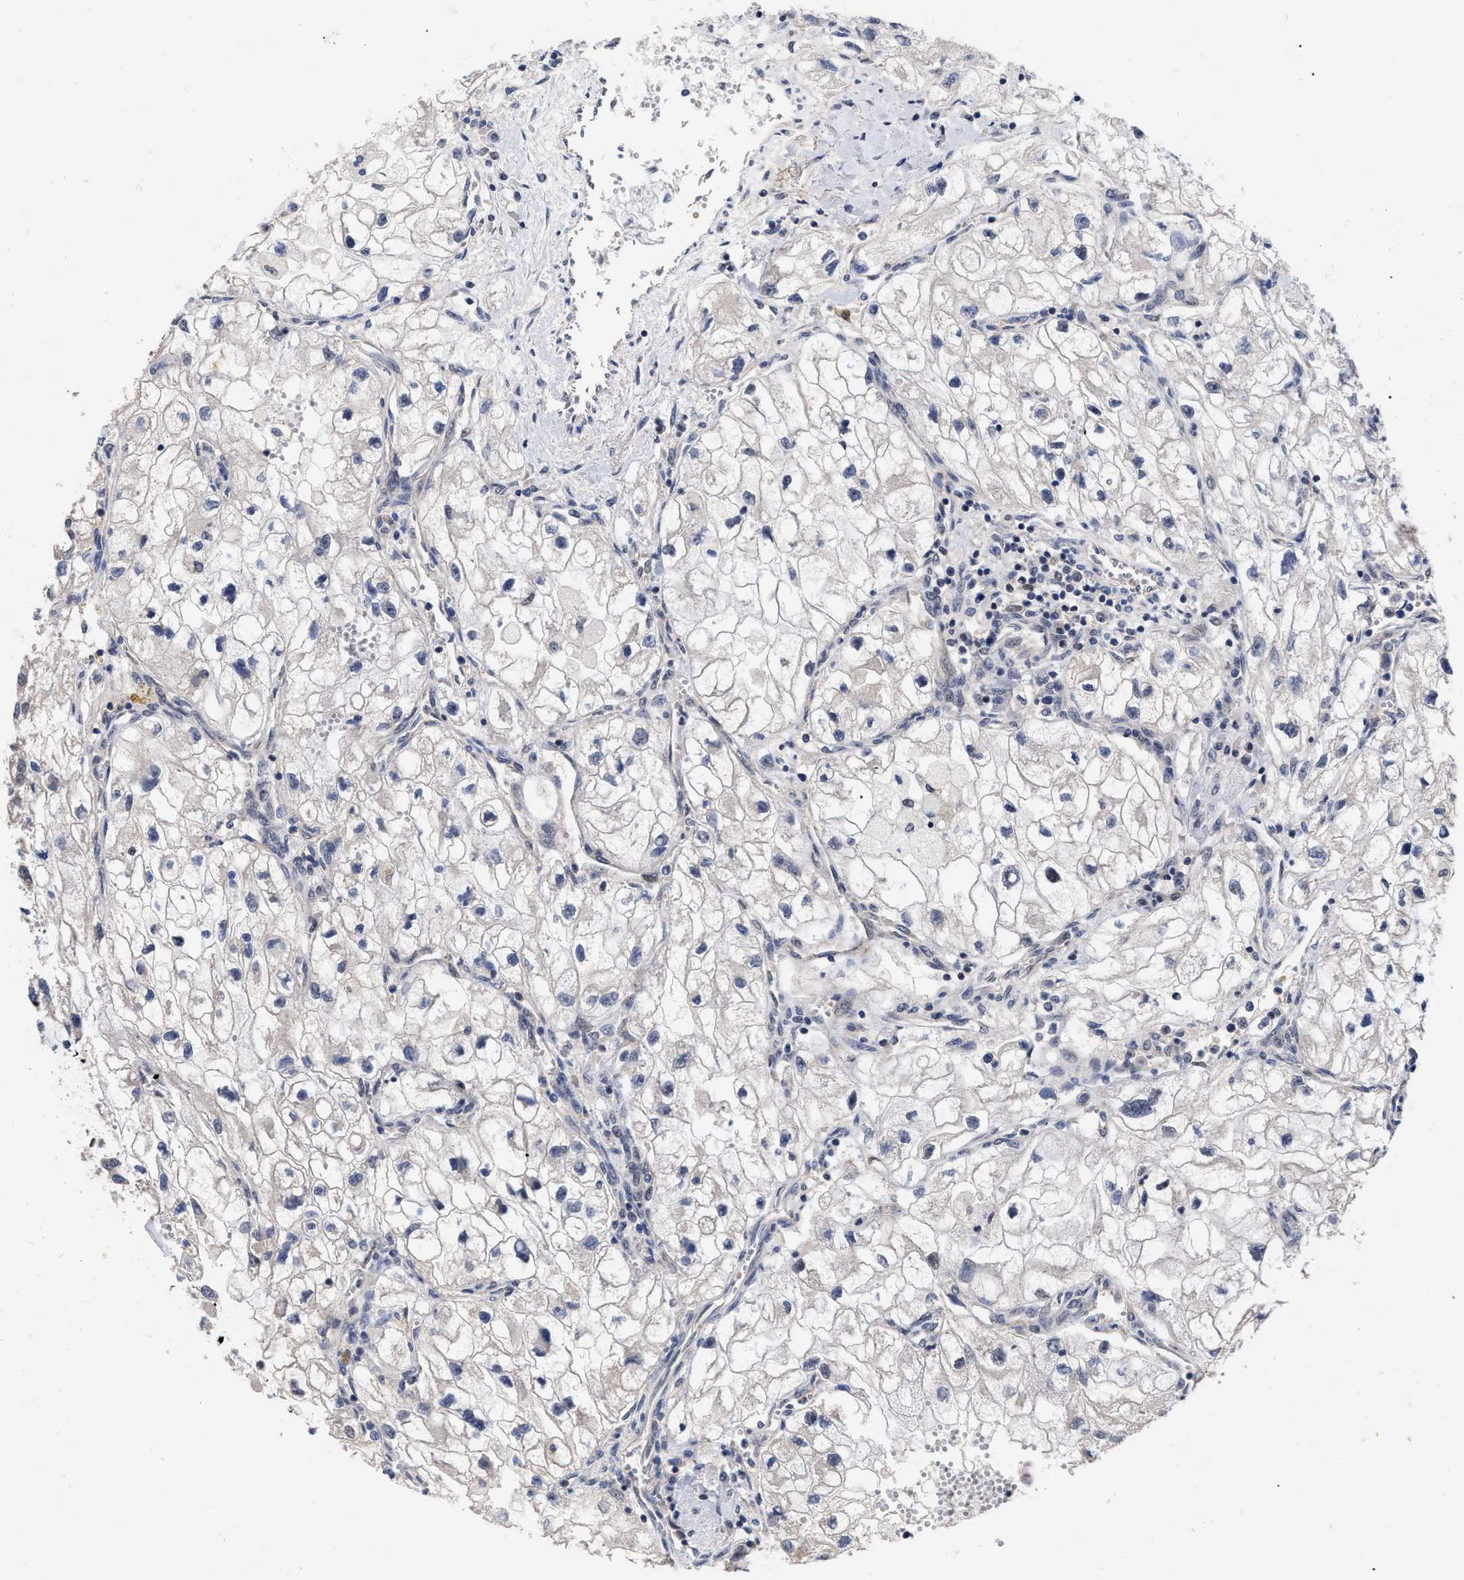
{"staining": {"intensity": "negative", "quantity": "none", "location": "none"}, "tissue": "renal cancer", "cell_type": "Tumor cells", "image_type": "cancer", "snomed": [{"axis": "morphology", "description": "Adenocarcinoma, NOS"}, {"axis": "topography", "description": "Kidney"}], "caption": "Tumor cells show no significant protein positivity in renal cancer. (DAB IHC, high magnification).", "gene": "CCN5", "patient": {"sex": "female", "age": 70}}